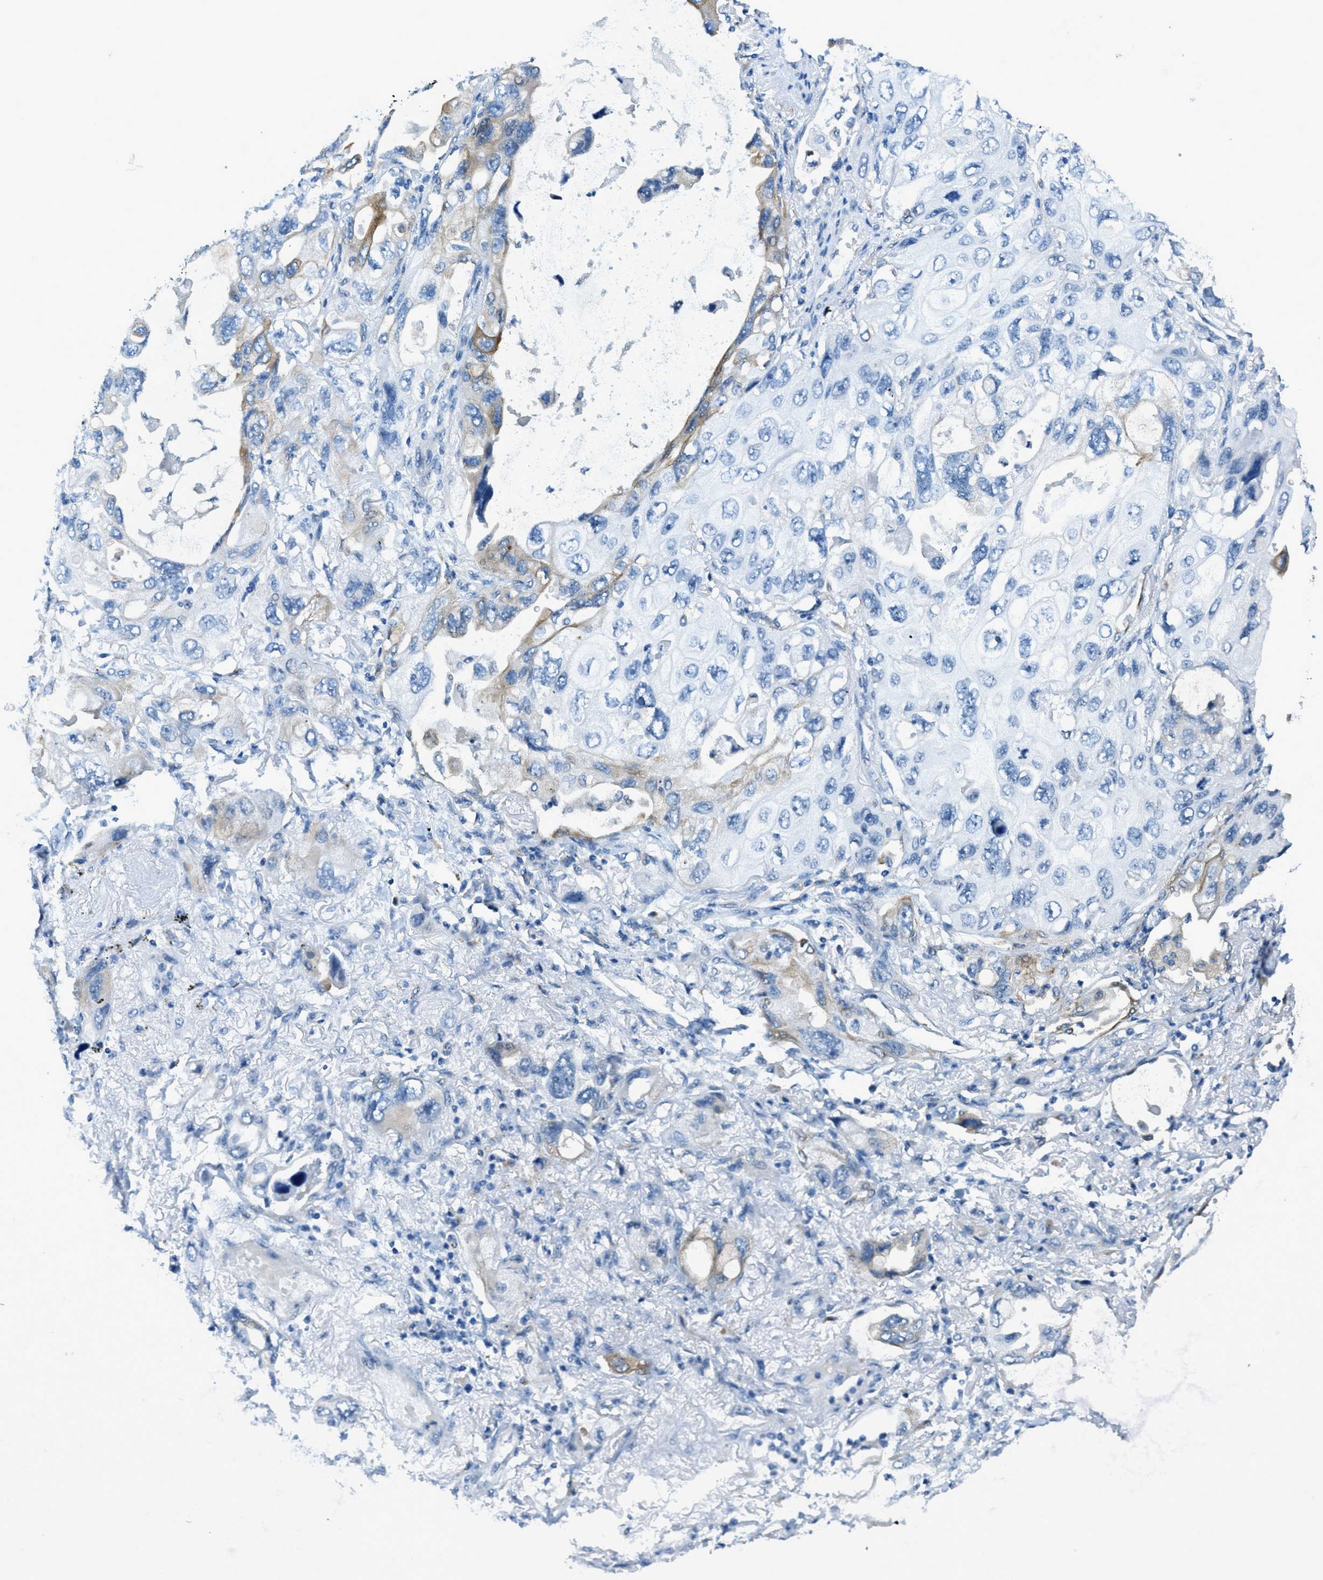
{"staining": {"intensity": "moderate", "quantity": "<25%", "location": "cytoplasmic/membranous"}, "tissue": "lung cancer", "cell_type": "Tumor cells", "image_type": "cancer", "snomed": [{"axis": "morphology", "description": "Squamous cell carcinoma, NOS"}, {"axis": "topography", "description": "Lung"}], "caption": "Approximately <25% of tumor cells in lung cancer exhibit moderate cytoplasmic/membranous protein staining as visualized by brown immunohistochemical staining.", "gene": "KLHL8", "patient": {"sex": "female", "age": 73}}